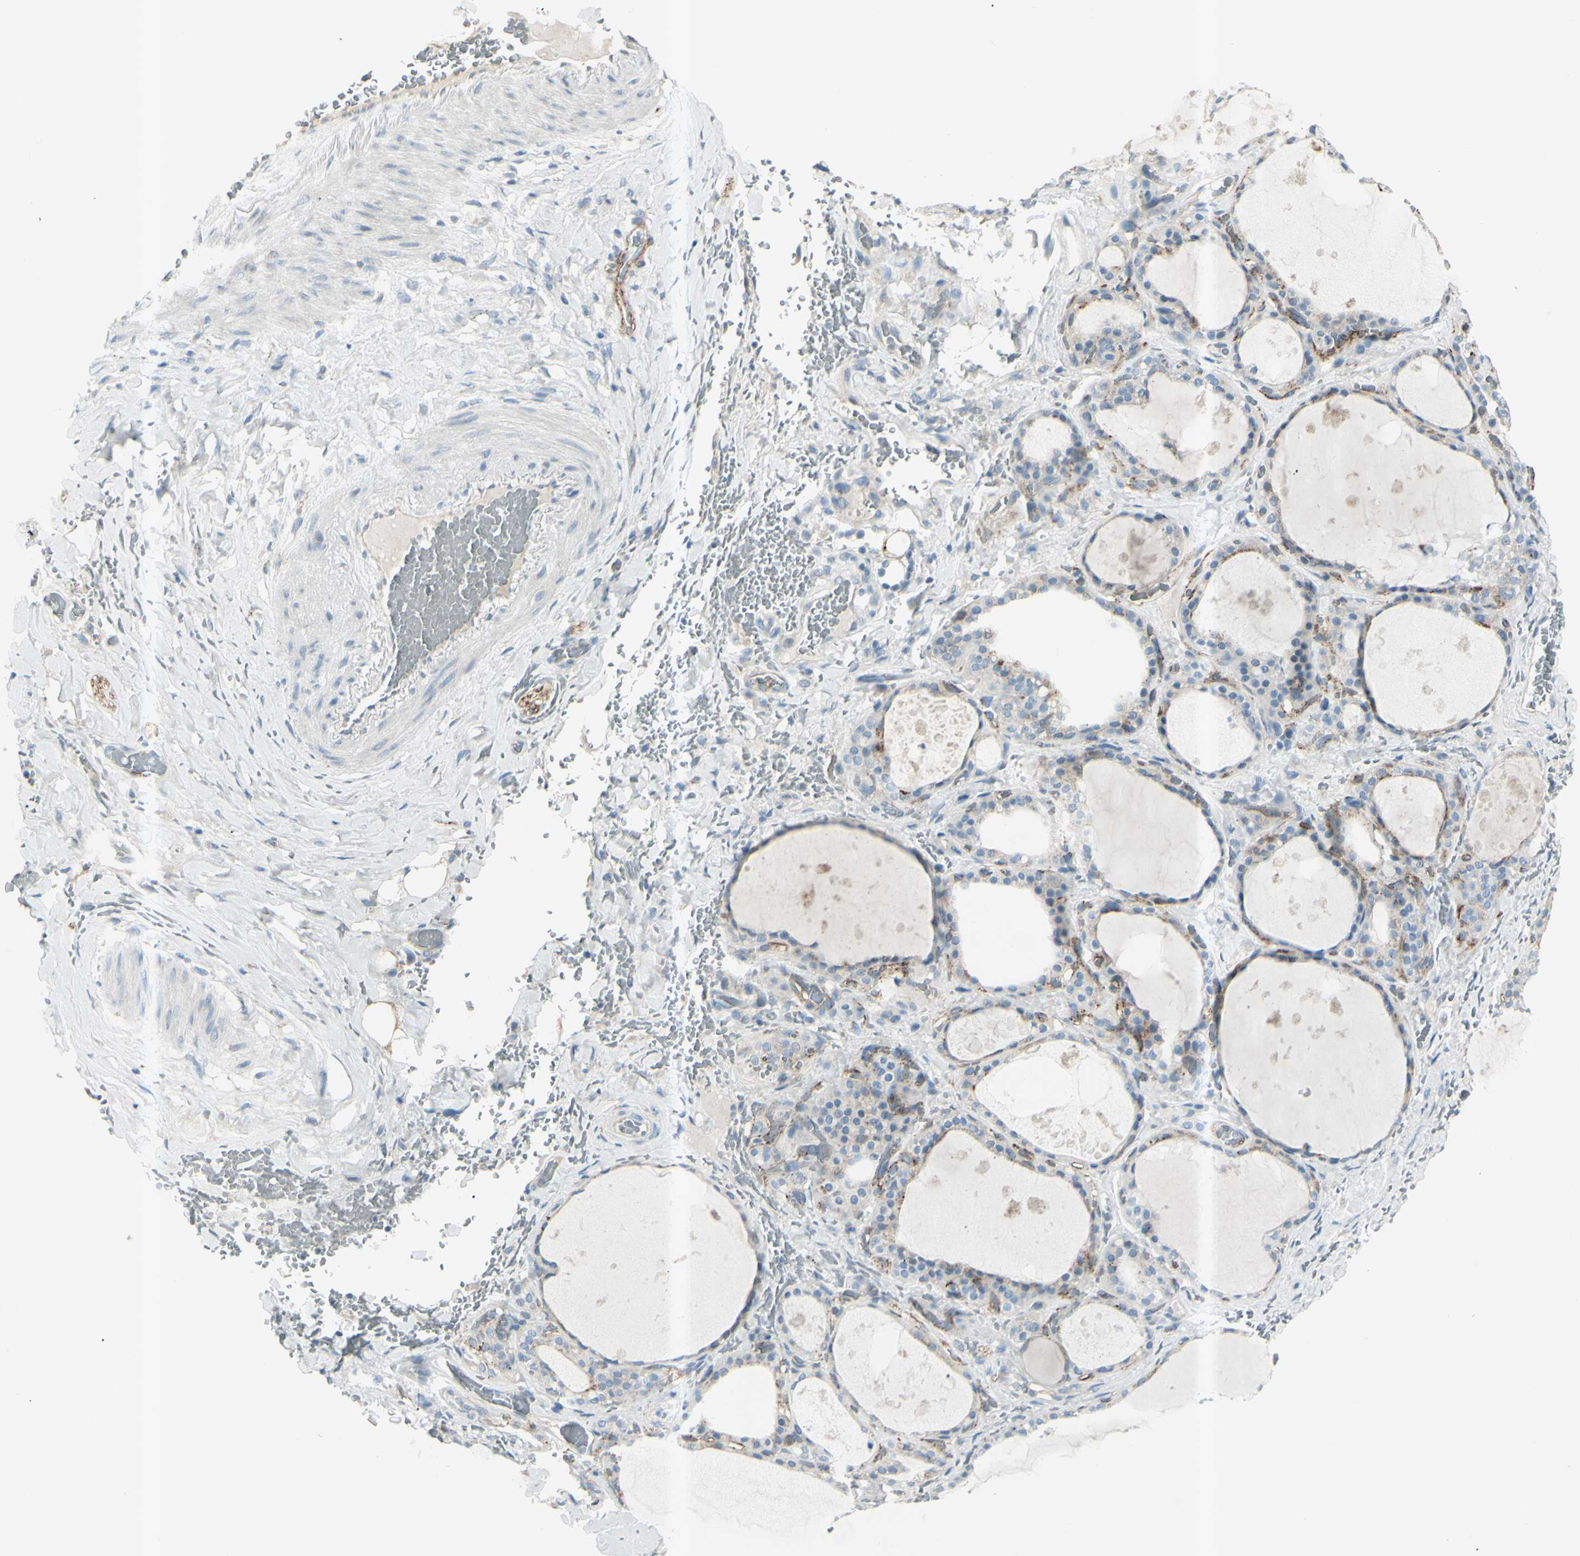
{"staining": {"intensity": "weak", "quantity": "<25%", "location": "cytoplasmic/membranous"}, "tissue": "thyroid gland", "cell_type": "Glandular cells", "image_type": "normal", "snomed": [{"axis": "morphology", "description": "Normal tissue, NOS"}, {"axis": "topography", "description": "Thyroid gland"}], "caption": "Glandular cells are negative for brown protein staining in unremarkable thyroid gland. (DAB (3,3'-diaminobenzidine) IHC visualized using brightfield microscopy, high magnification).", "gene": "GPR34", "patient": {"sex": "male", "age": 61}}